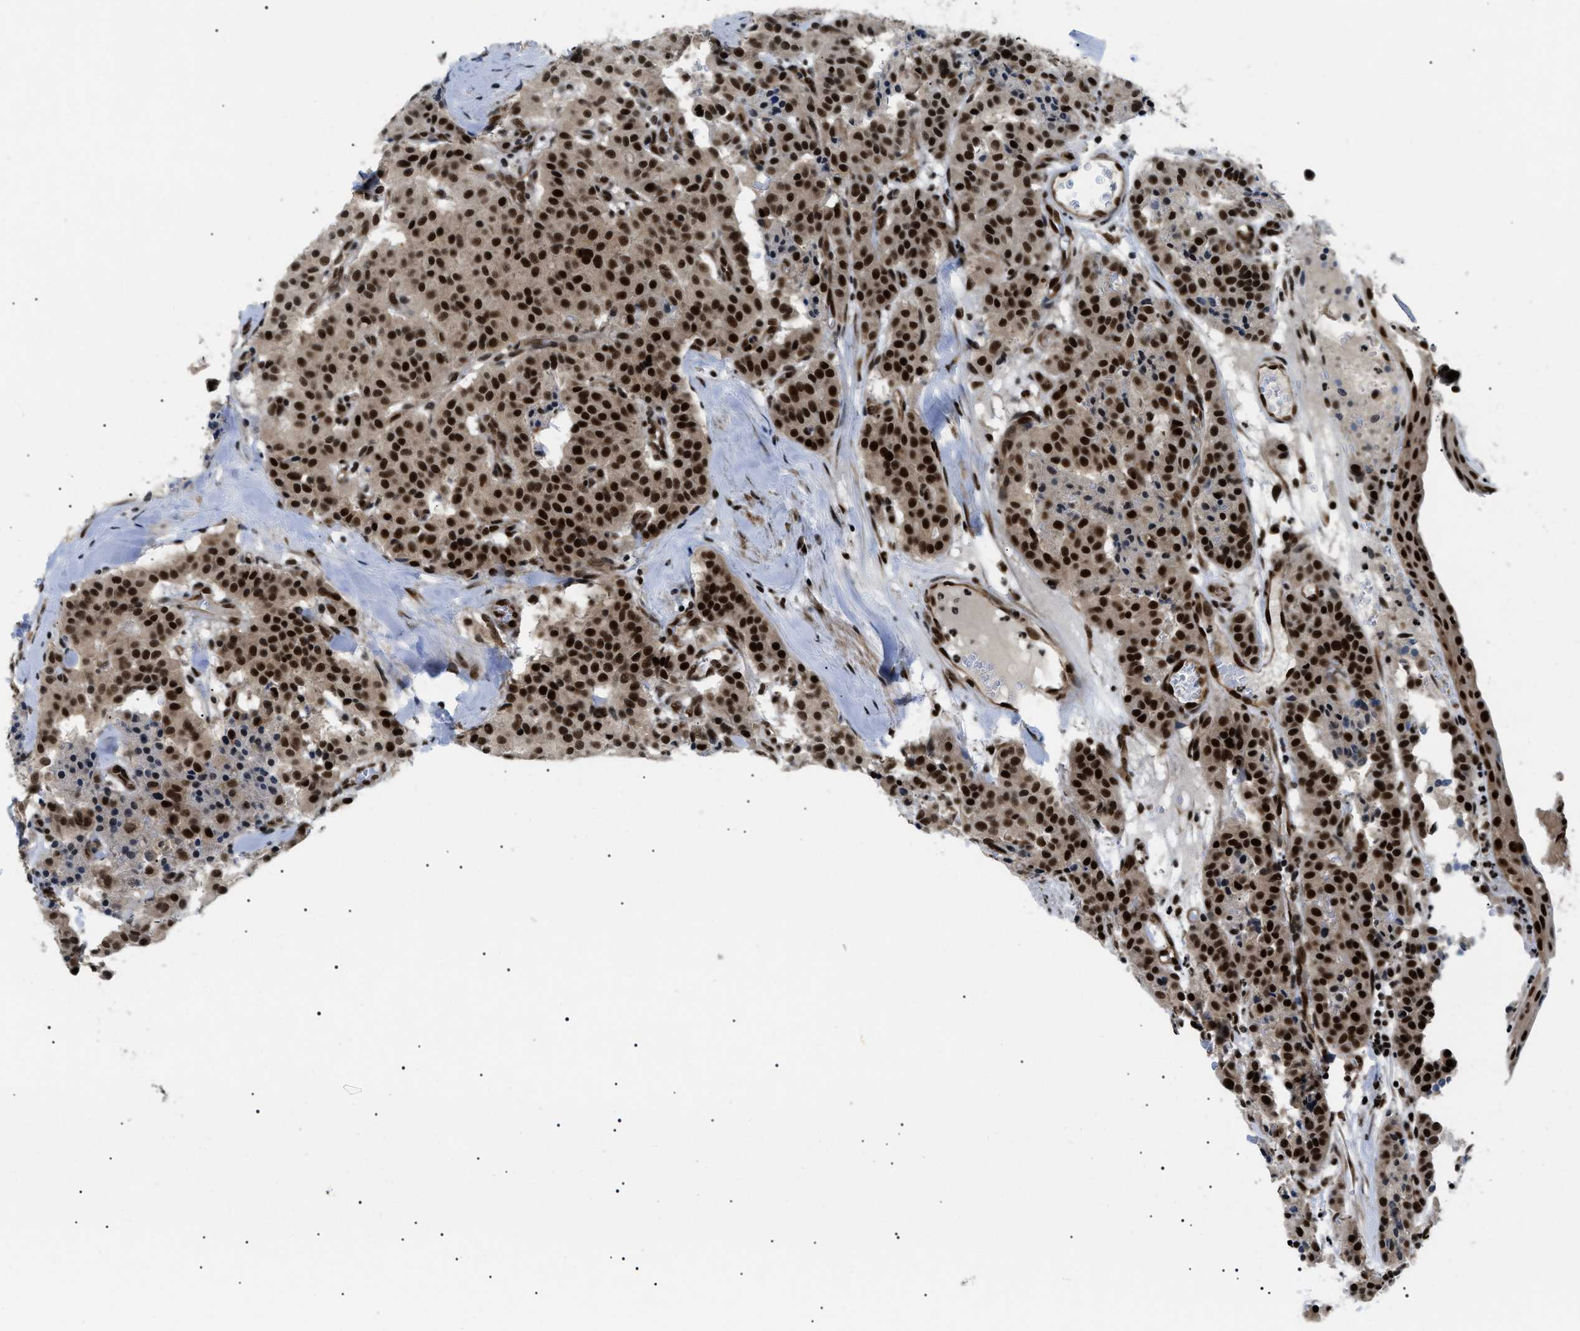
{"staining": {"intensity": "strong", "quantity": ">75%", "location": "cytoplasmic/membranous,nuclear"}, "tissue": "carcinoid", "cell_type": "Tumor cells", "image_type": "cancer", "snomed": [{"axis": "morphology", "description": "Carcinoid, malignant, NOS"}, {"axis": "topography", "description": "Lung"}], "caption": "Immunohistochemistry (IHC) photomicrograph of malignant carcinoid stained for a protein (brown), which displays high levels of strong cytoplasmic/membranous and nuclear positivity in about >75% of tumor cells.", "gene": "CWC25", "patient": {"sex": "male", "age": 30}}